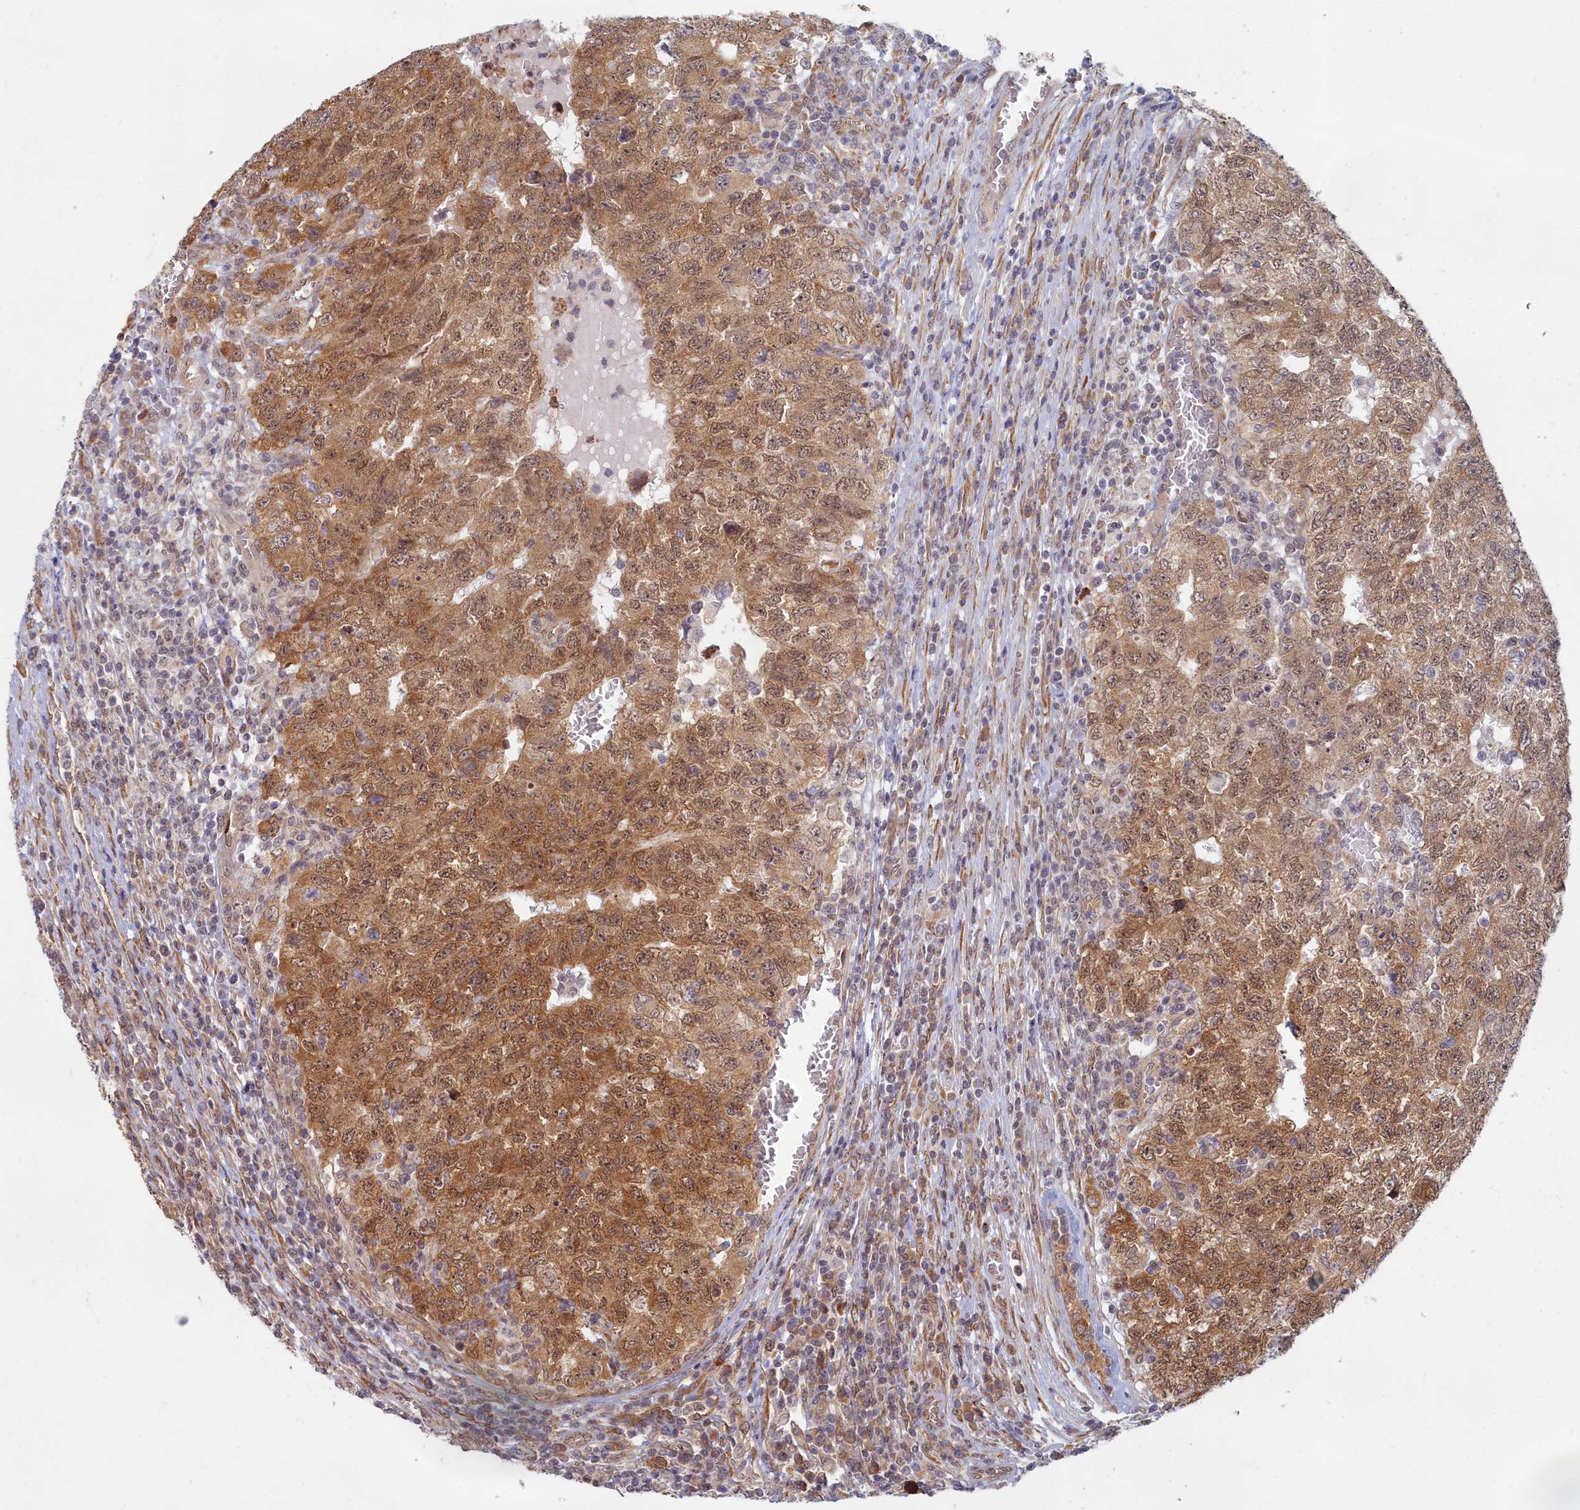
{"staining": {"intensity": "moderate", "quantity": ">75%", "location": "cytoplasmic/membranous,nuclear"}, "tissue": "testis cancer", "cell_type": "Tumor cells", "image_type": "cancer", "snomed": [{"axis": "morphology", "description": "Carcinoma, Embryonal, NOS"}, {"axis": "topography", "description": "Testis"}], "caption": "Tumor cells demonstrate moderate cytoplasmic/membranous and nuclear expression in approximately >75% of cells in testis embryonal carcinoma.", "gene": "MAK16", "patient": {"sex": "male", "age": 34}}